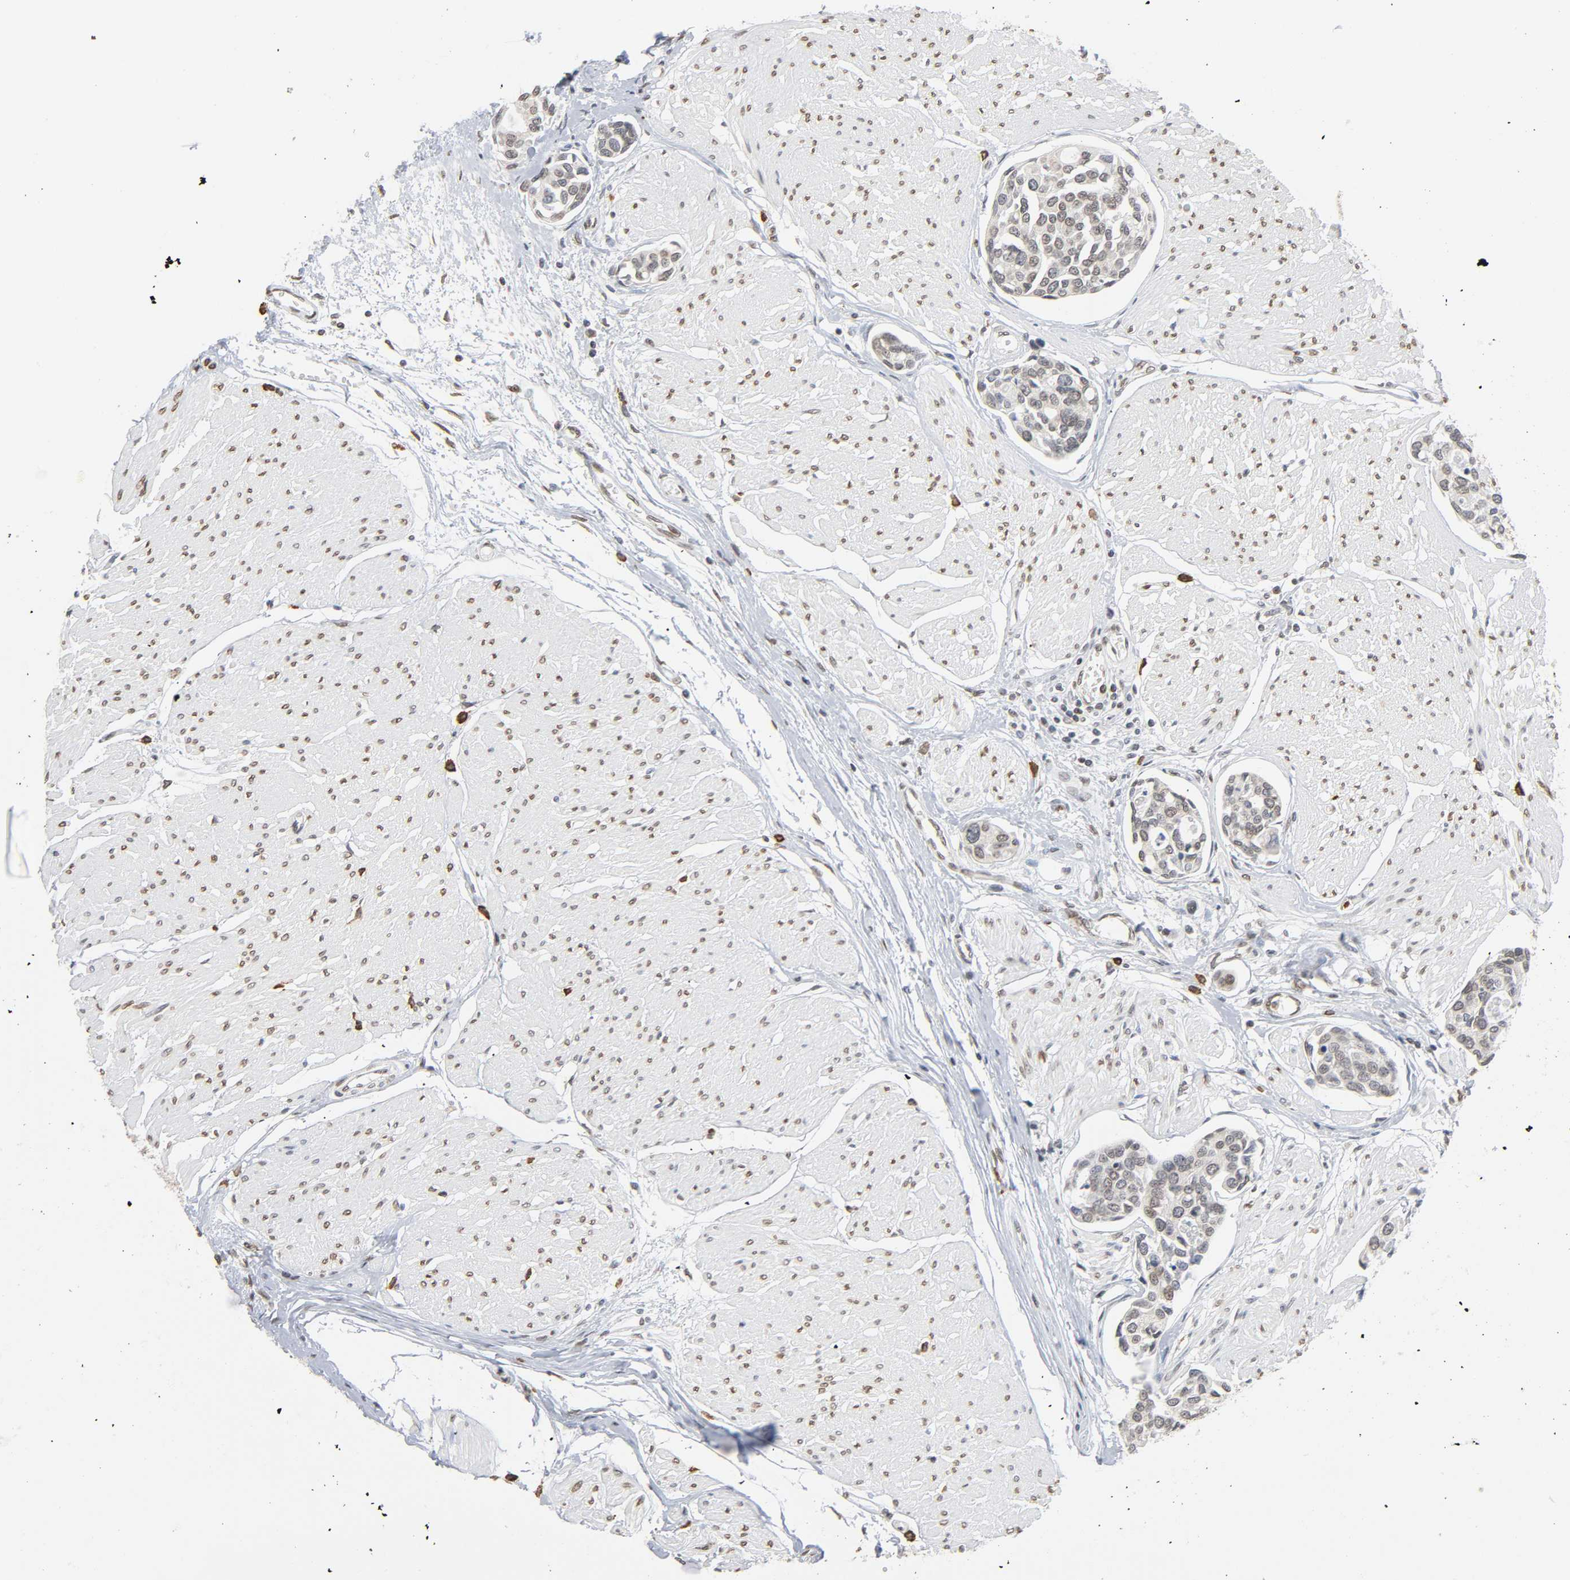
{"staining": {"intensity": "negative", "quantity": "none", "location": "none"}, "tissue": "urothelial cancer", "cell_type": "Tumor cells", "image_type": "cancer", "snomed": [{"axis": "morphology", "description": "Urothelial carcinoma, High grade"}, {"axis": "topography", "description": "Urinary bladder"}], "caption": "Immunohistochemical staining of human urothelial cancer demonstrates no significant expression in tumor cells.", "gene": "SUMO1", "patient": {"sex": "male", "age": 78}}